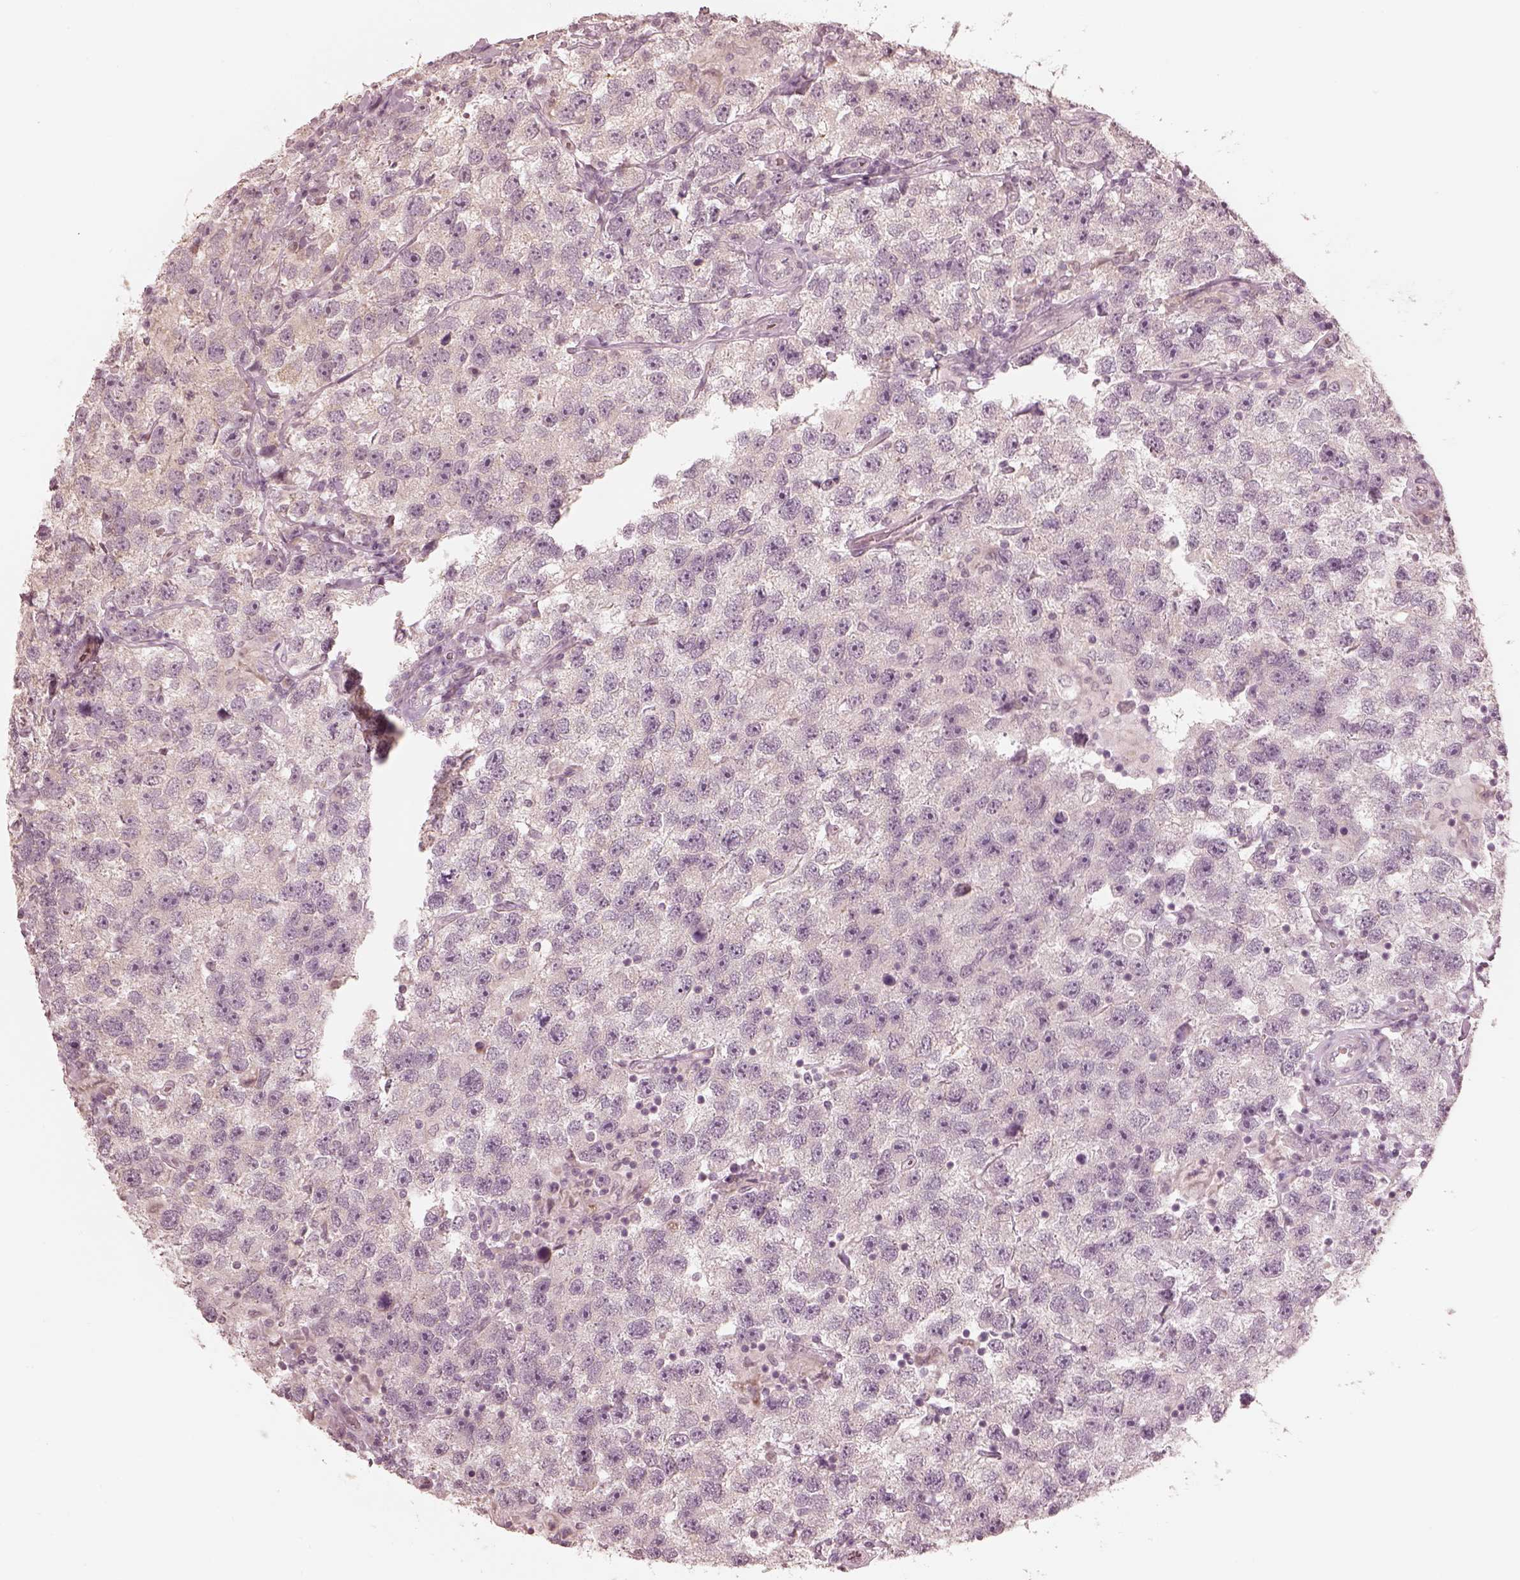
{"staining": {"intensity": "negative", "quantity": "none", "location": "none"}, "tissue": "testis cancer", "cell_type": "Tumor cells", "image_type": "cancer", "snomed": [{"axis": "morphology", "description": "Seminoma, NOS"}, {"axis": "topography", "description": "Testis"}], "caption": "High magnification brightfield microscopy of testis cancer (seminoma) stained with DAB (brown) and counterstained with hematoxylin (blue): tumor cells show no significant staining.", "gene": "IQCB1", "patient": {"sex": "male", "age": 26}}